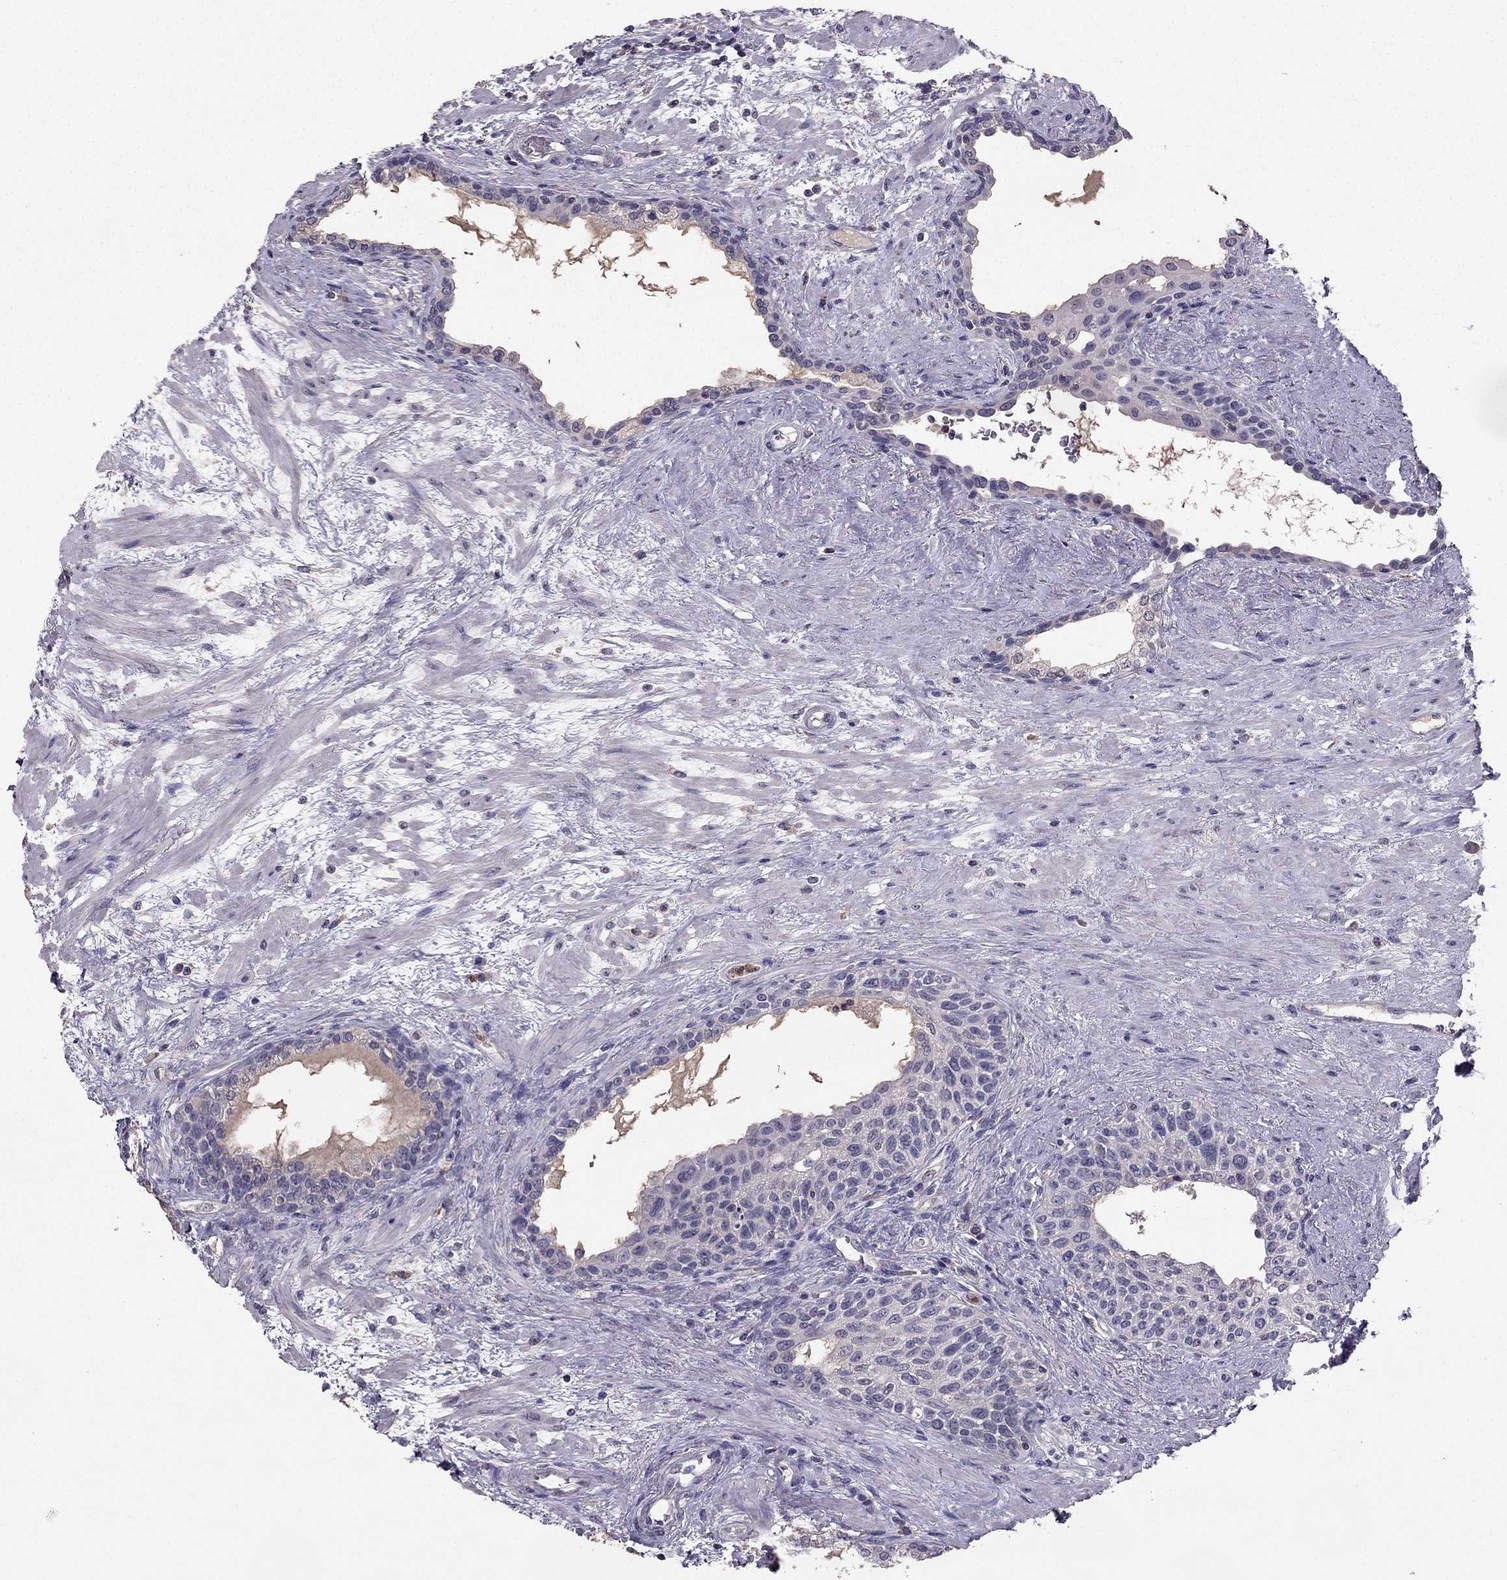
{"staining": {"intensity": "negative", "quantity": "none", "location": "none"}, "tissue": "prostate", "cell_type": "Glandular cells", "image_type": "normal", "snomed": [{"axis": "morphology", "description": "Normal tissue, NOS"}, {"axis": "topography", "description": "Prostate"}], "caption": "There is no significant staining in glandular cells of prostate. The staining is performed using DAB brown chromogen with nuclei counter-stained in using hematoxylin.", "gene": "RFLNB", "patient": {"sex": "male", "age": 63}}